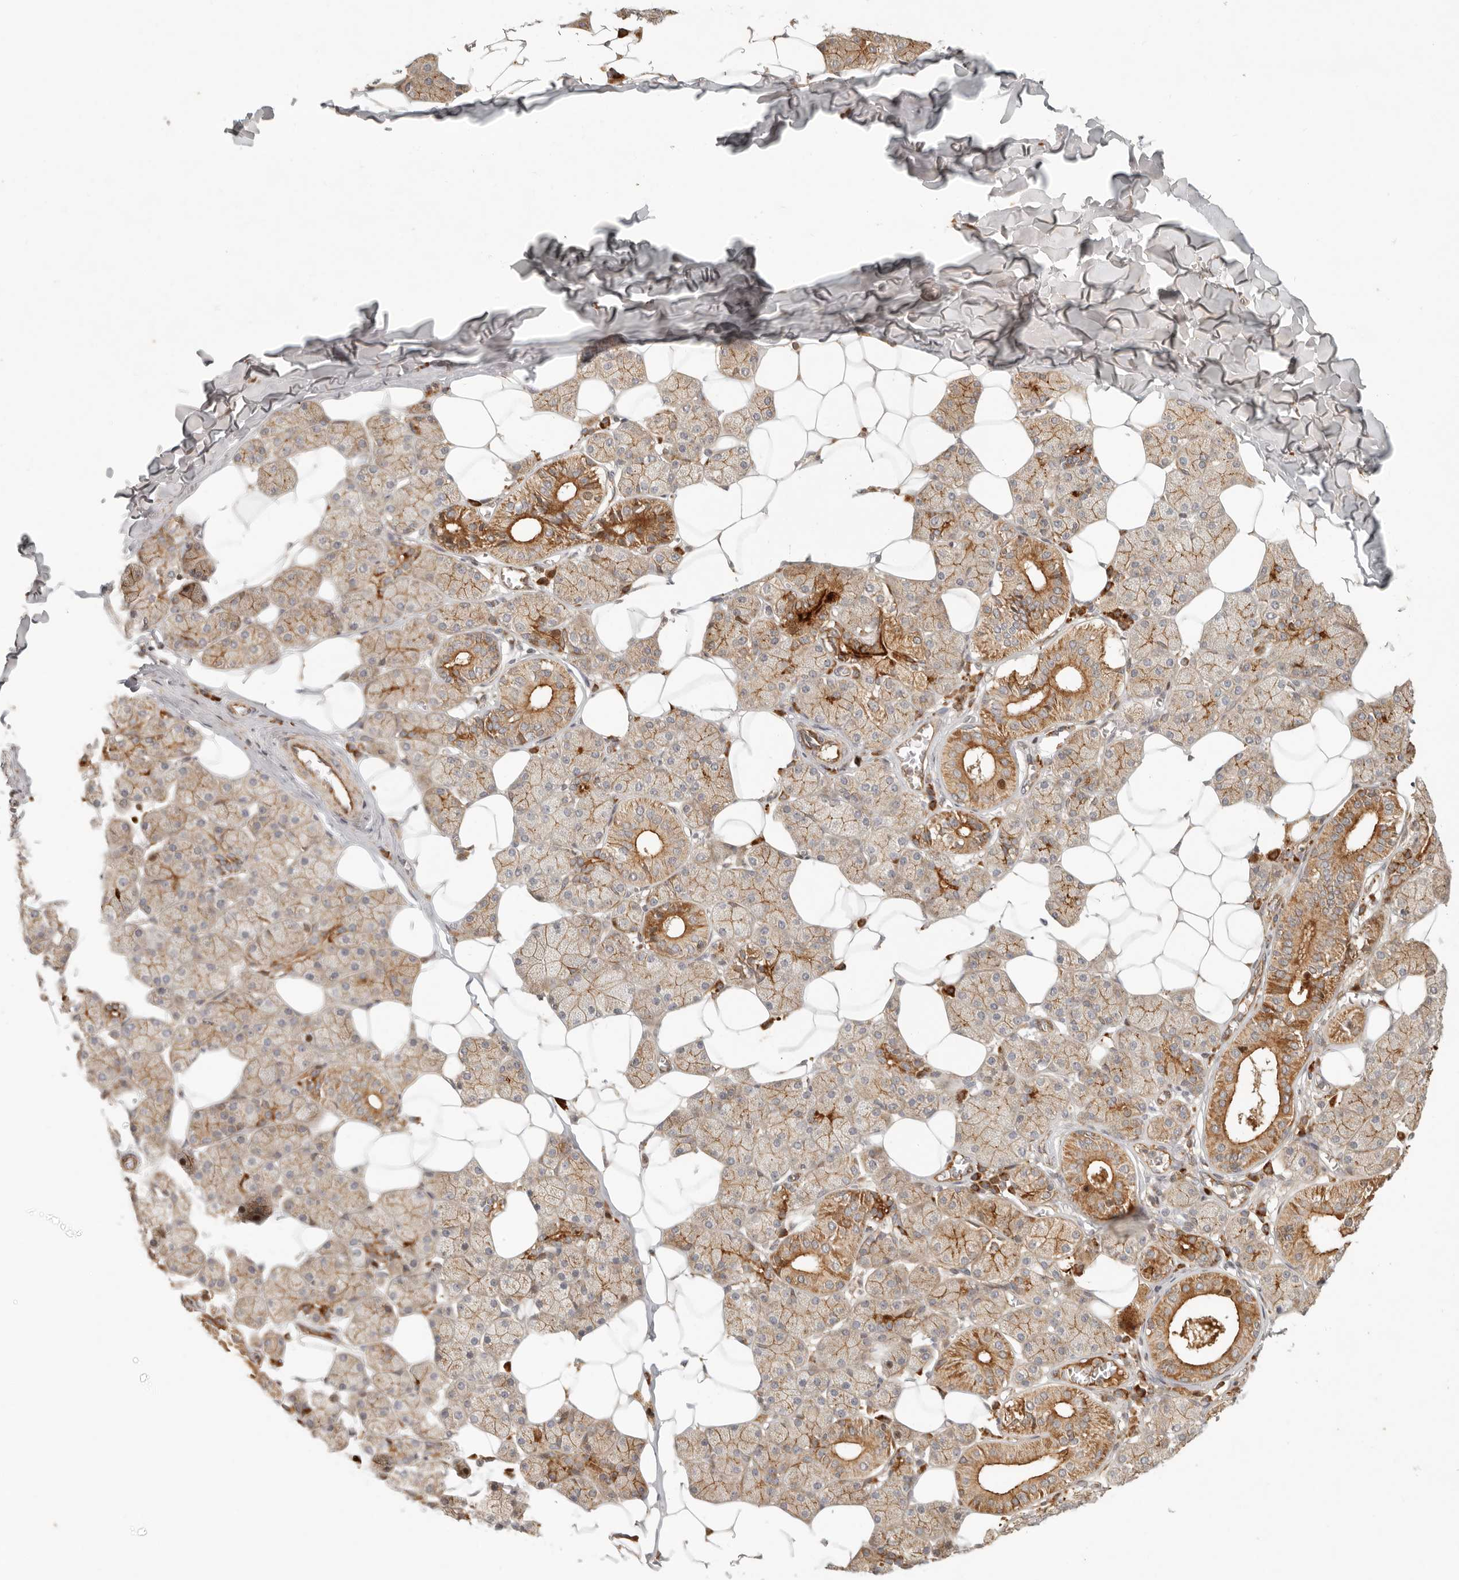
{"staining": {"intensity": "strong", "quantity": "25%-75%", "location": "cytoplasmic/membranous"}, "tissue": "salivary gland", "cell_type": "Glandular cells", "image_type": "normal", "snomed": [{"axis": "morphology", "description": "Normal tissue, NOS"}, {"axis": "topography", "description": "Salivary gland"}], "caption": "This micrograph demonstrates IHC staining of unremarkable salivary gland, with high strong cytoplasmic/membranous expression in approximately 25%-75% of glandular cells.", "gene": "KLHL38", "patient": {"sex": "female", "age": 33}}